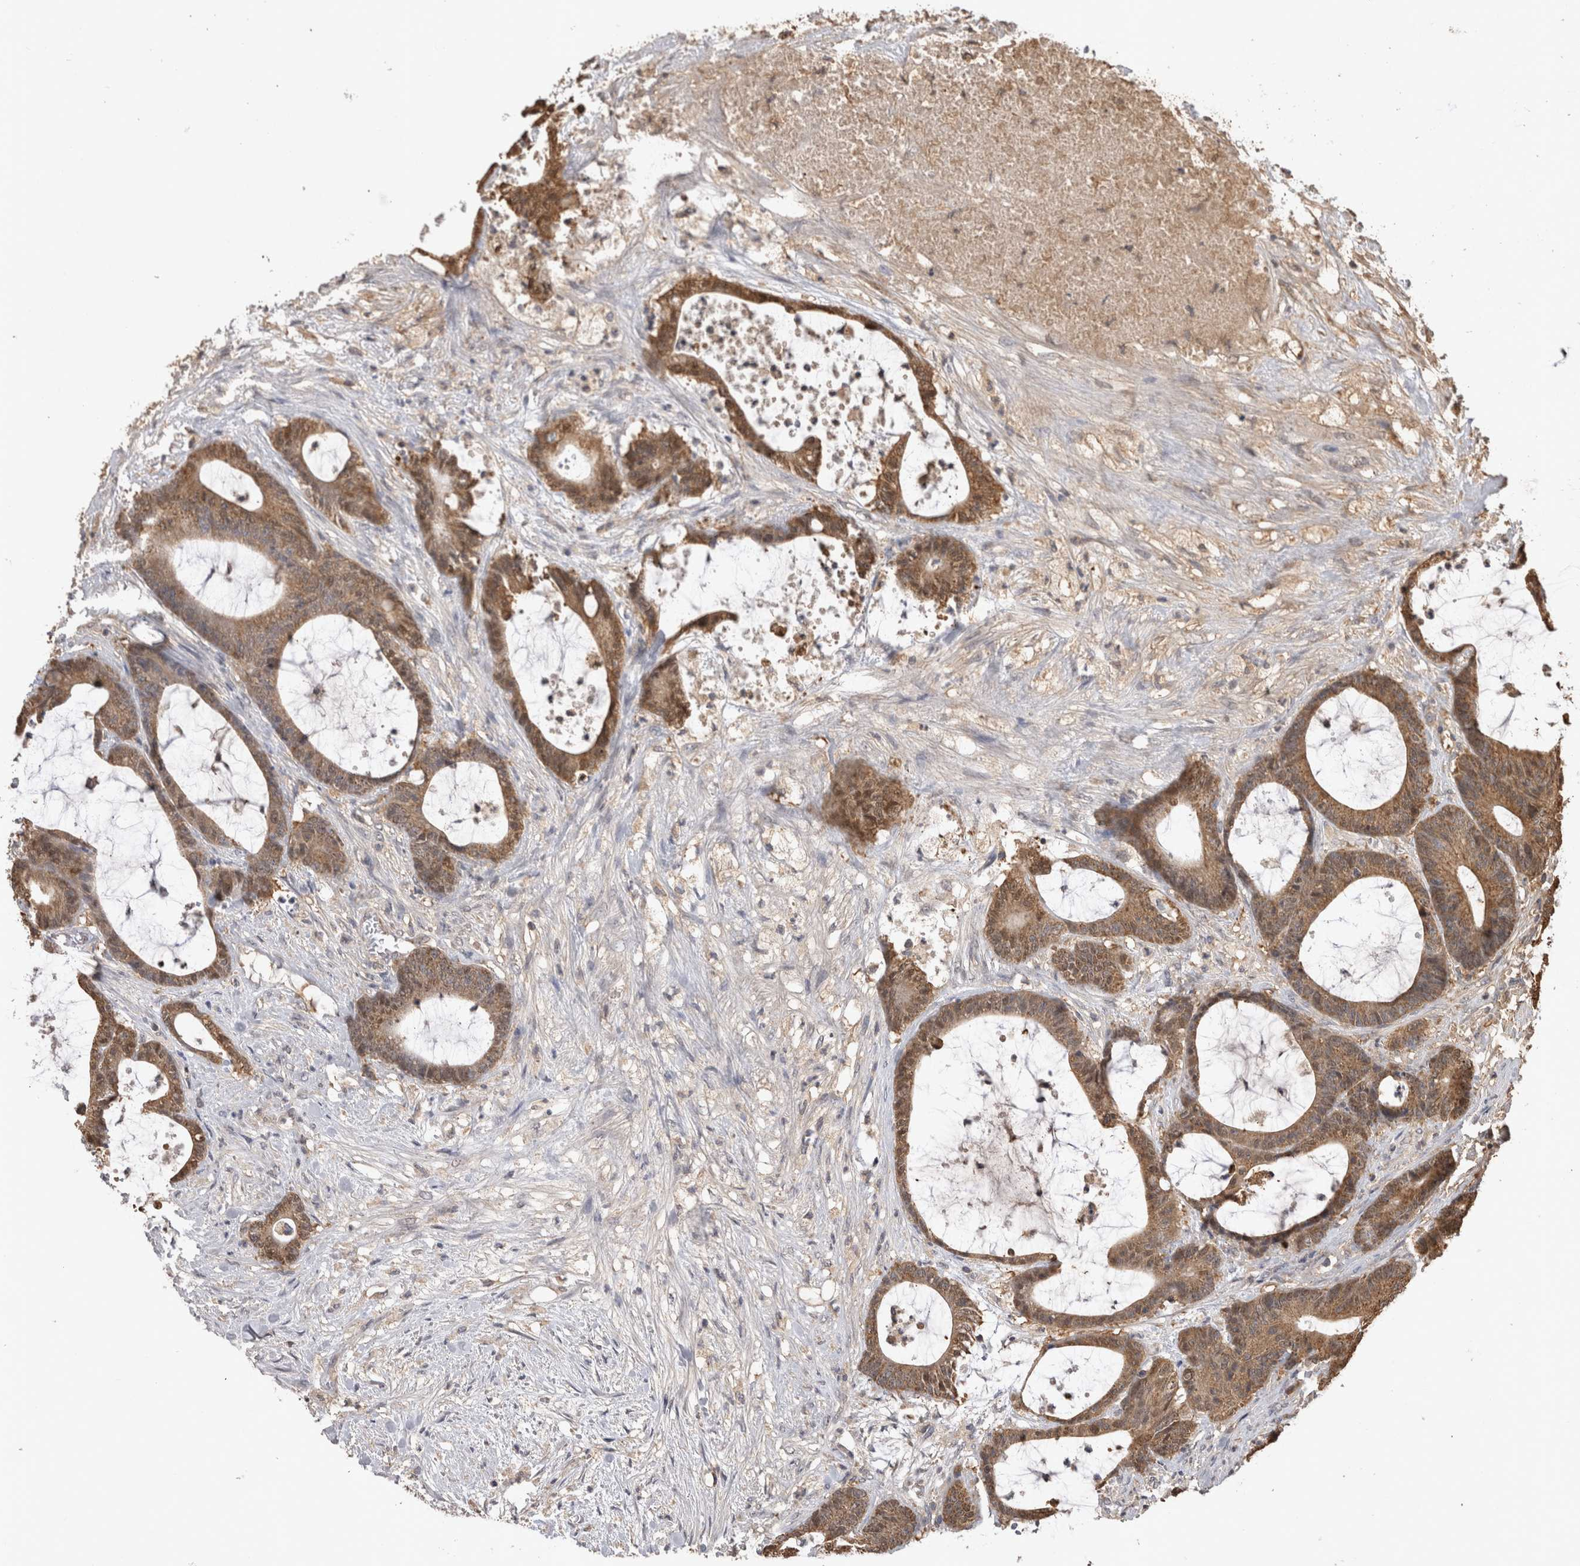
{"staining": {"intensity": "moderate", "quantity": ">75%", "location": "cytoplasmic/membranous"}, "tissue": "colorectal cancer", "cell_type": "Tumor cells", "image_type": "cancer", "snomed": [{"axis": "morphology", "description": "Adenocarcinoma, NOS"}, {"axis": "topography", "description": "Colon"}], "caption": "Tumor cells display medium levels of moderate cytoplasmic/membranous expression in about >75% of cells in colorectal cancer (adenocarcinoma). Nuclei are stained in blue.", "gene": "PREP", "patient": {"sex": "female", "age": 84}}